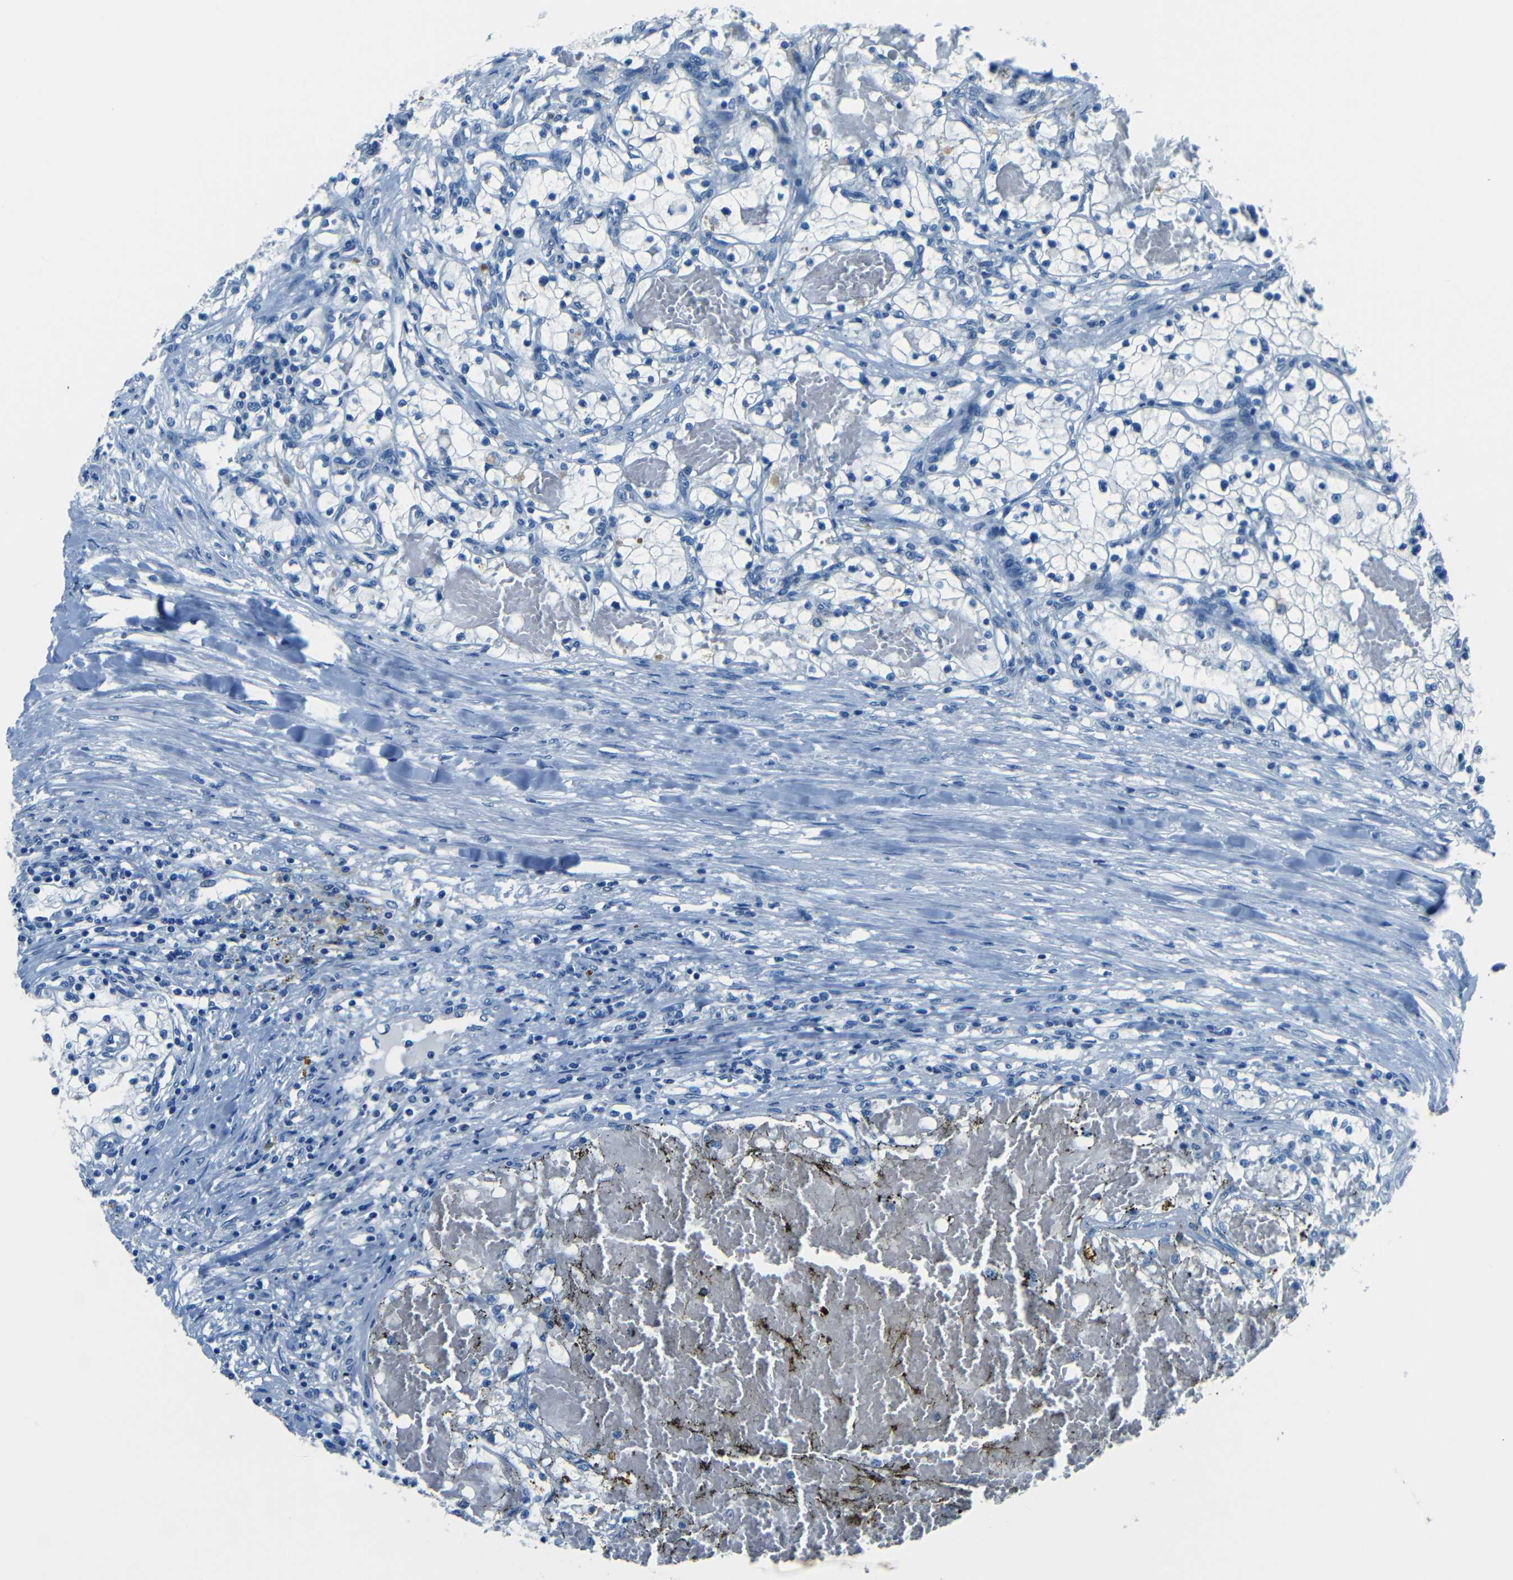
{"staining": {"intensity": "negative", "quantity": "none", "location": "none"}, "tissue": "renal cancer", "cell_type": "Tumor cells", "image_type": "cancer", "snomed": [{"axis": "morphology", "description": "Adenocarcinoma, NOS"}, {"axis": "topography", "description": "Kidney"}], "caption": "A micrograph of renal cancer (adenocarcinoma) stained for a protein exhibits no brown staining in tumor cells.", "gene": "FBN2", "patient": {"sex": "male", "age": 68}}